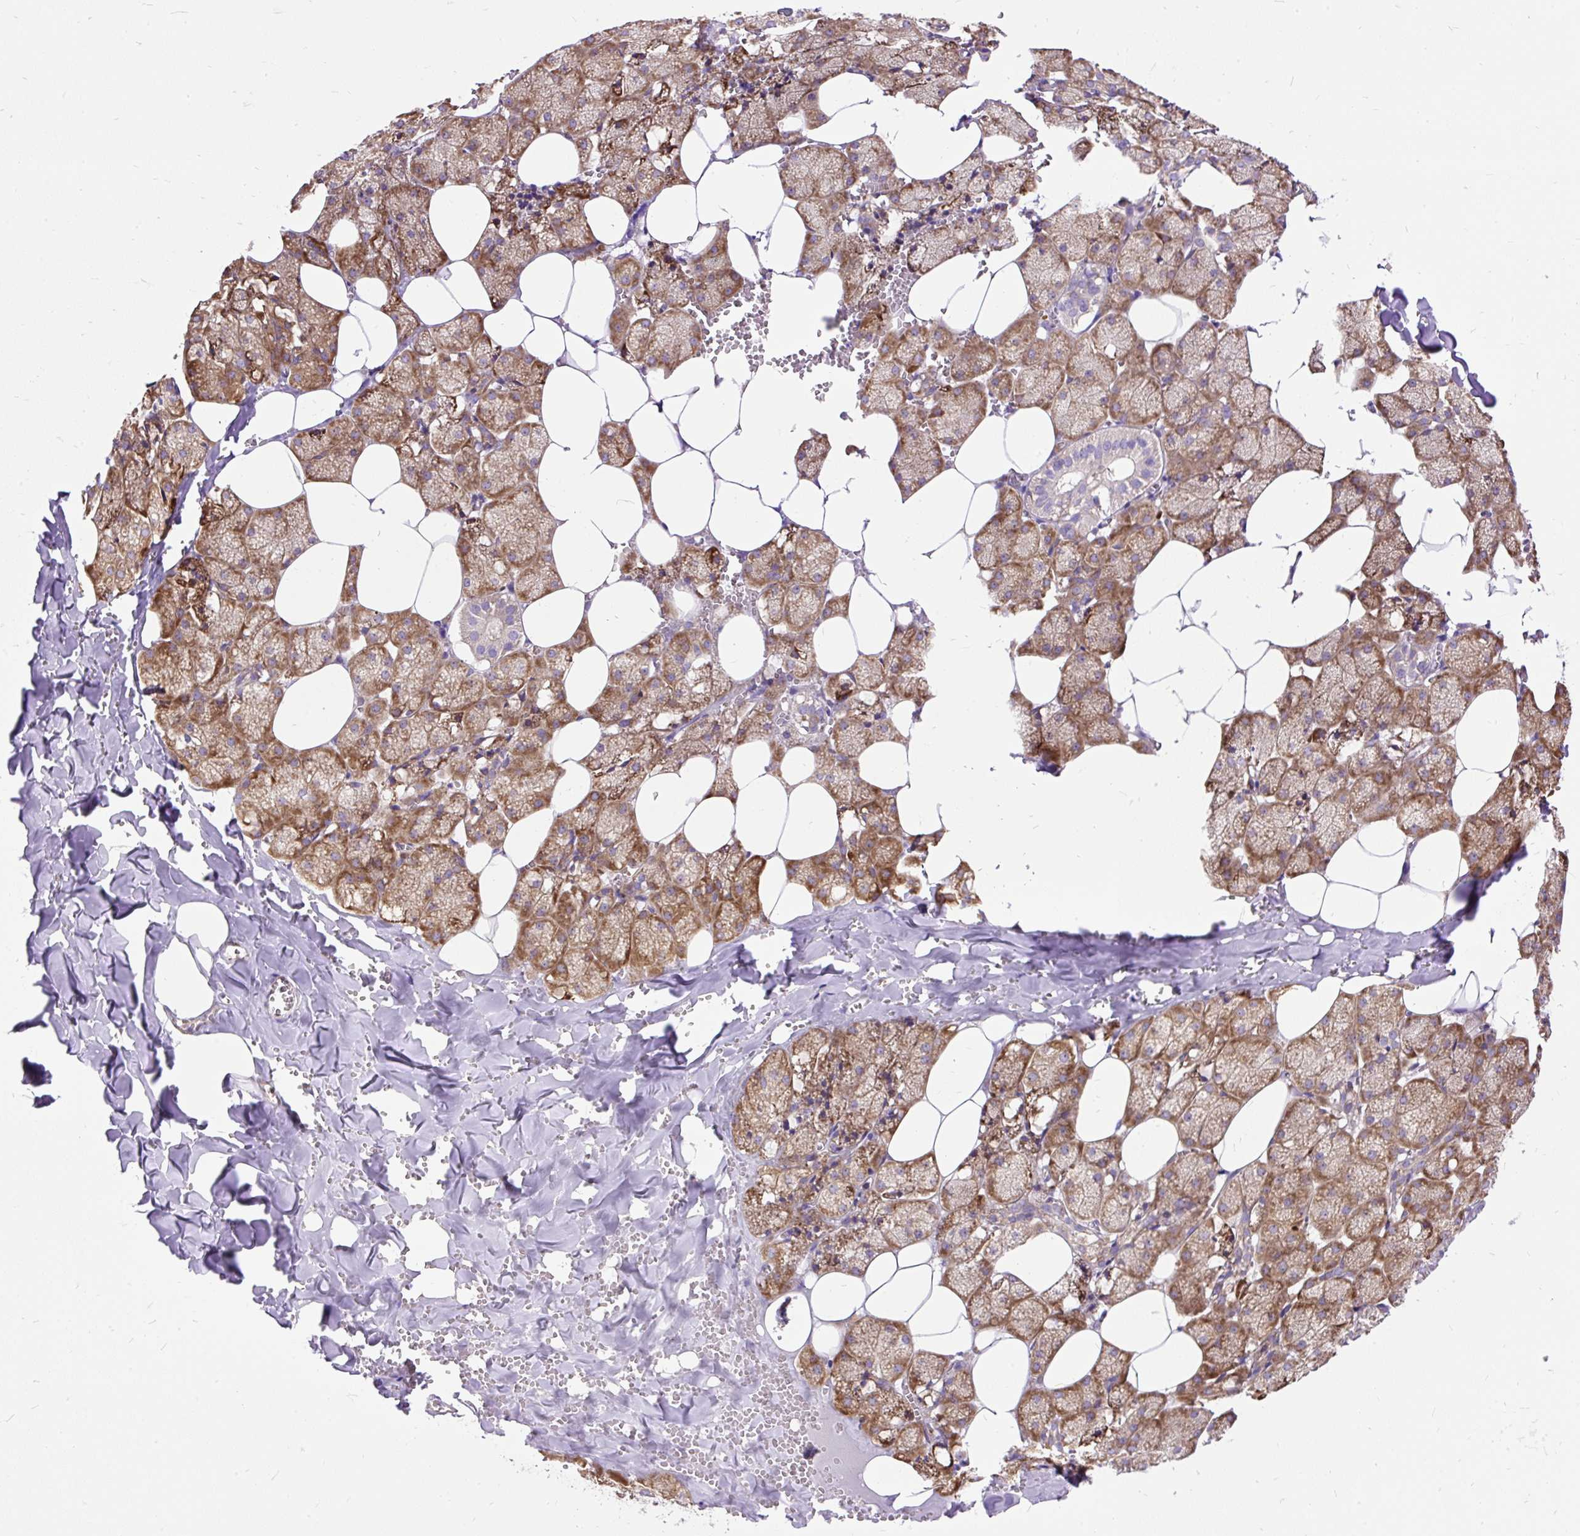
{"staining": {"intensity": "moderate", "quantity": ">75%", "location": "cytoplasmic/membranous"}, "tissue": "salivary gland", "cell_type": "Glandular cells", "image_type": "normal", "snomed": [{"axis": "morphology", "description": "Normal tissue, NOS"}, {"axis": "topography", "description": "Salivary gland"}, {"axis": "topography", "description": "Peripheral nerve tissue"}], "caption": "Protein staining of normal salivary gland shows moderate cytoplasmic/membranous positivity in about >75% of glandular cells.", "gene": "RPS5", "patient": {"sex": "male", "age": 38}}